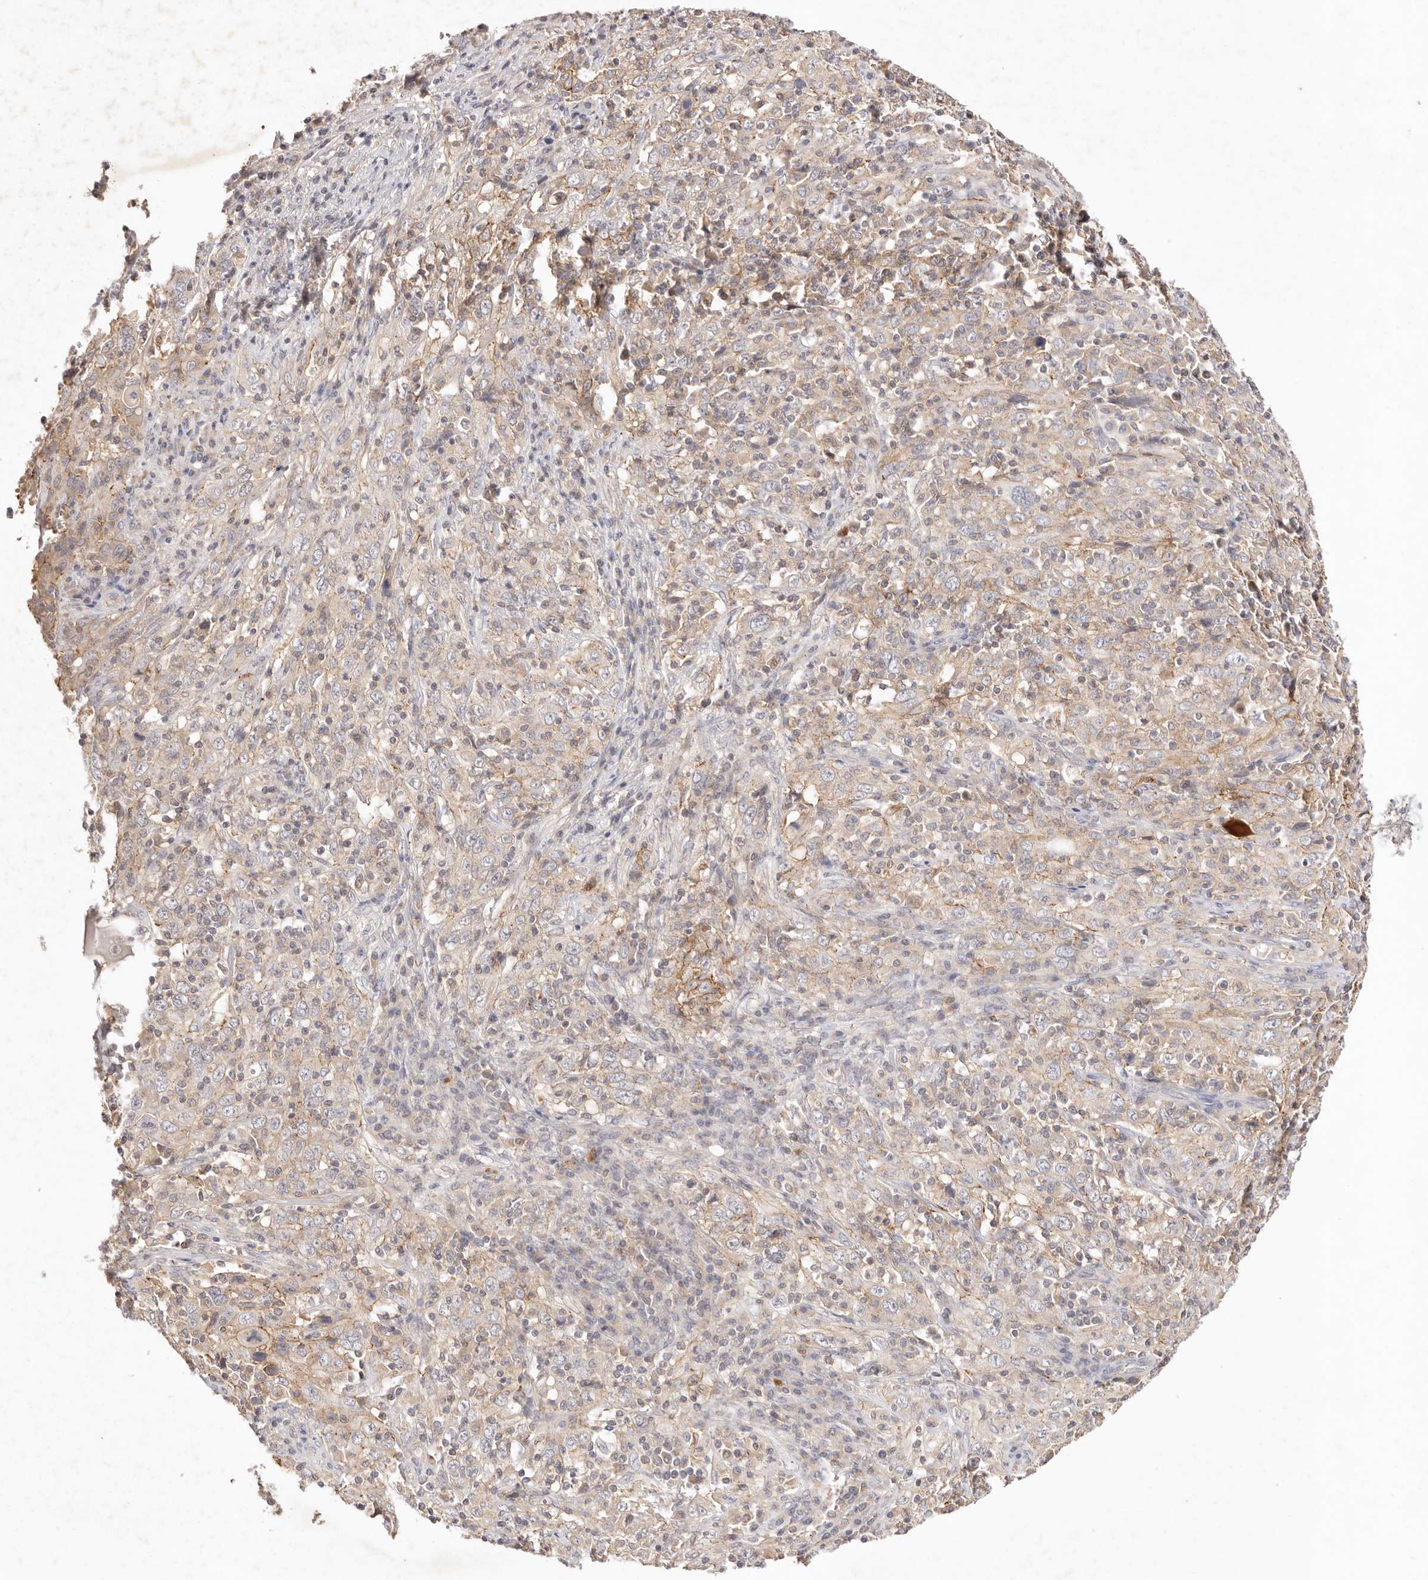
{"staining": {"intensity": "weak", "quantity": "25%-75%", "location": "cytoplasmic/membranous"}, "tissue": "cervical cancer", "cell_type": "Tumor cells", "image_type": "cancer", "snomed": [{"axis": "morphology", "description": "Squamous cell carcinoma, NOS"}, {"axis": "topography", "description": "Cervix"}], "caption": "Cervical squamous cell carcinoma stained with a protein marker displays weak staining in tumor cells.", "gene": "CXADR", "patient": {"sex": "female", "age": 46}}